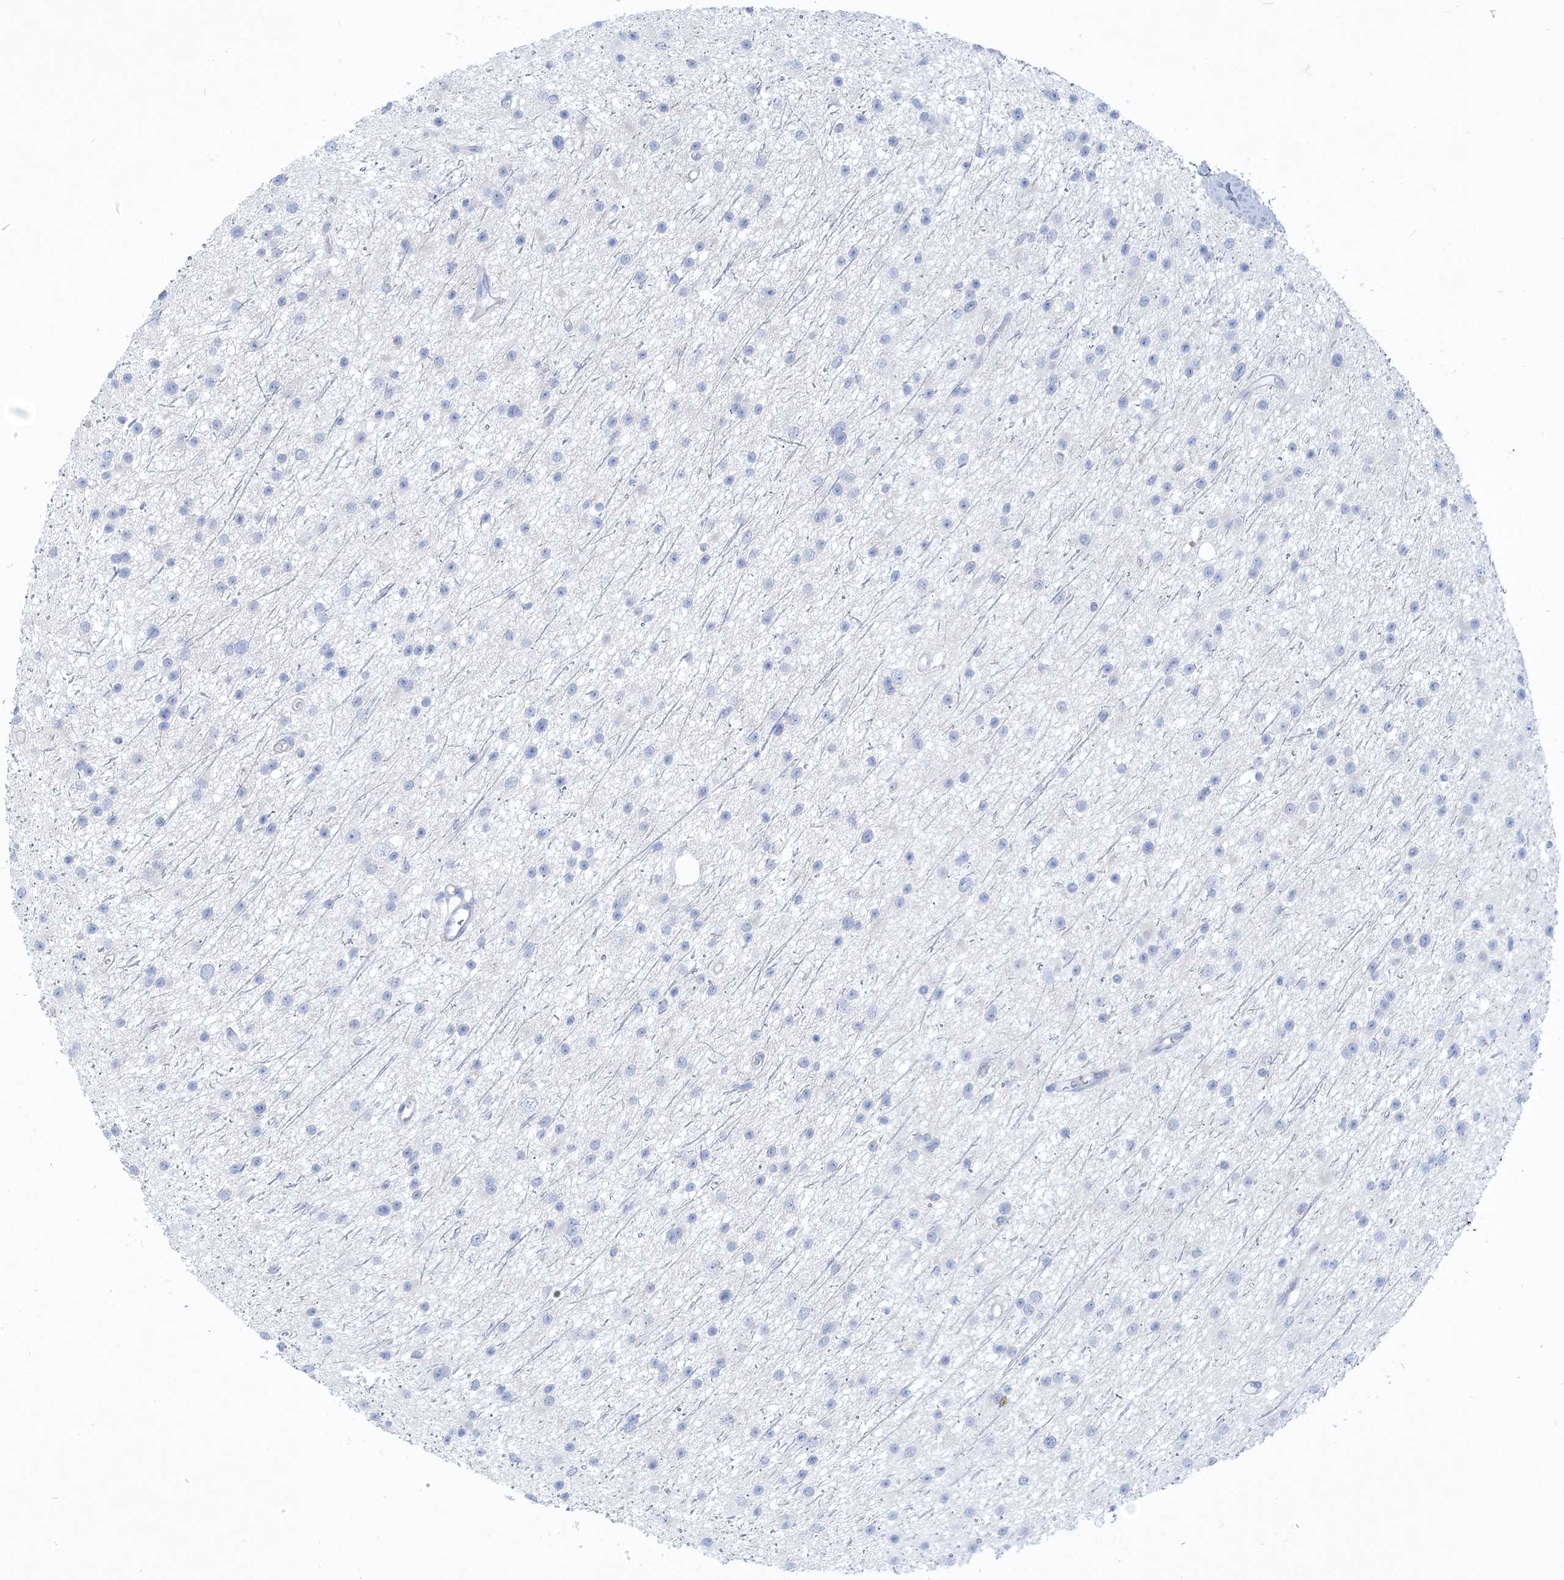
{"staining": {"intensity": "negative", "quantity": "none", "location": "none"}, "tissue": "glioma", "cell_type": "Tumor cells", "image_type": "cancer", "snomed": [{"axis": "morphology", "description": "Glioma, malignant, Low grade"}, {"axis": "topography", "description": "Cerebral cortex"}], "caption": "A photomicrograph of glioma stained for a protein demonstrates no brown staining in tumor cells.", "gene": "MOXD1", "patient": {"sex": "female", "age": 39}}